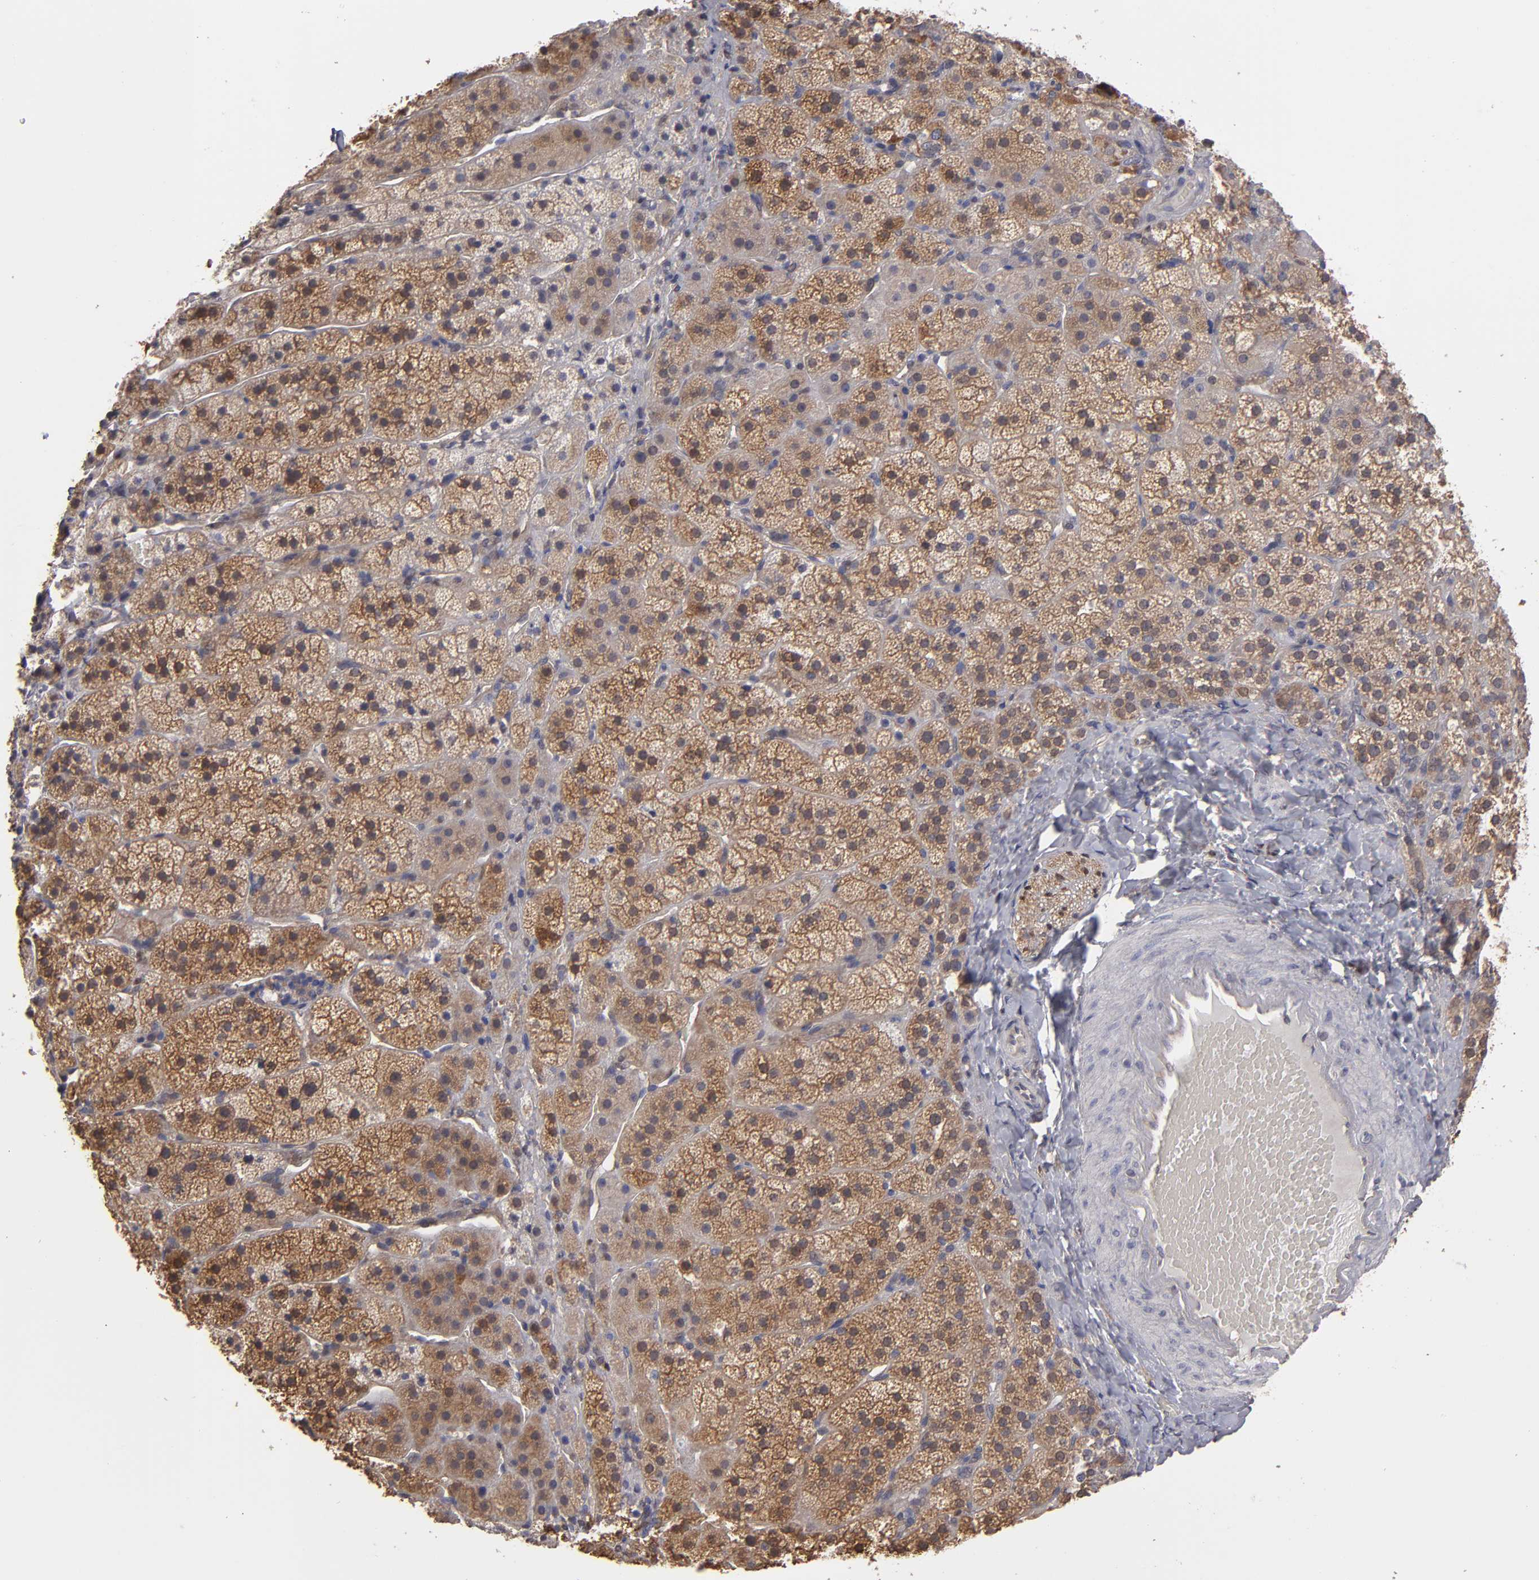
{"staining": {"intensity": "moderate", "quantity": "25%-75%", "location": "cytoplasmic/membranous"}, "tissue": "adrenal gland", "cell_type": "Glandular cells", "image_type": "normal", "snomed": [{"axis": "morphology", "description": "Normal tissue, NOS"}, {"axis": "topography", "description": "Adrenal gland"}], "caption": "Glandular cells demonstrate medium levels of moderate cytoplasmic/membranous positivity in about 25%-75% of cells in benign human adrenal gland. Ihc stains the protein in brown and the nuclei are stained blue.", "gene": "NDRG2", "patient": {"sex": "female", "age": 44}}